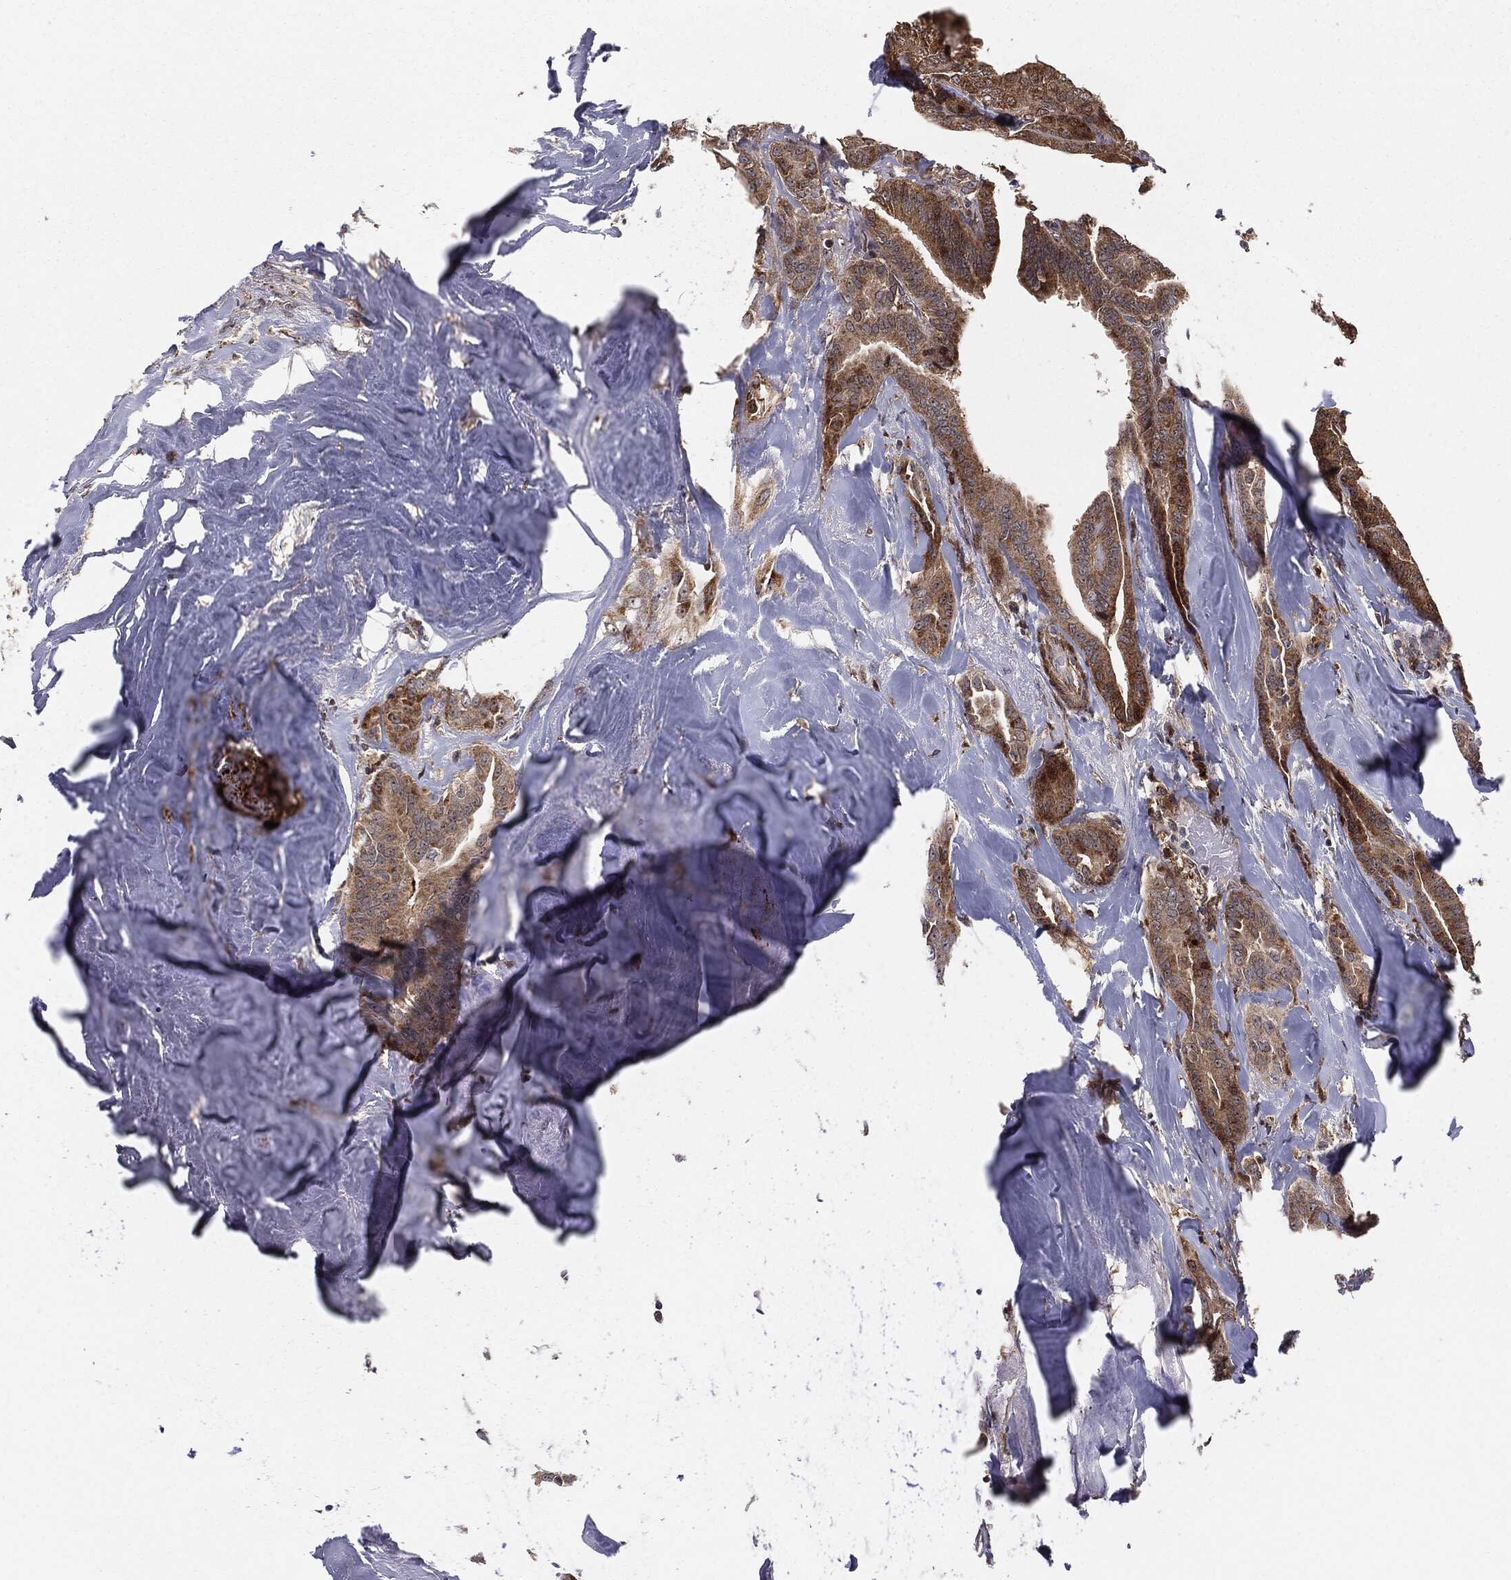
{"staining": {"intensity": "moderate", "quantity": ">75%", "location": "cytoplasmic/membranous"}, "tissue": "thyroid cancer", "cell_type": "Tumor cells", "image_type": "cancer", "snomed": [{"axis": "morphology", "description": "Papillary adenocarcinoma, NOS"}, {"axis": "topography", "description": "Thyroid gland"}], "caption": "Thyroid papillary adenocarcinoma stained with IHC exhibits moderate cytoplasmic/membranous expression in about >75% of tumor cells. (Stains: DAB (3,3'-diaminobenzidine) in brown, nuclei in blue, Microscopy: brightfield microscopy at high magnification).", "gene": "PTEN", "patient": {"sex": "male", "age": 61}}